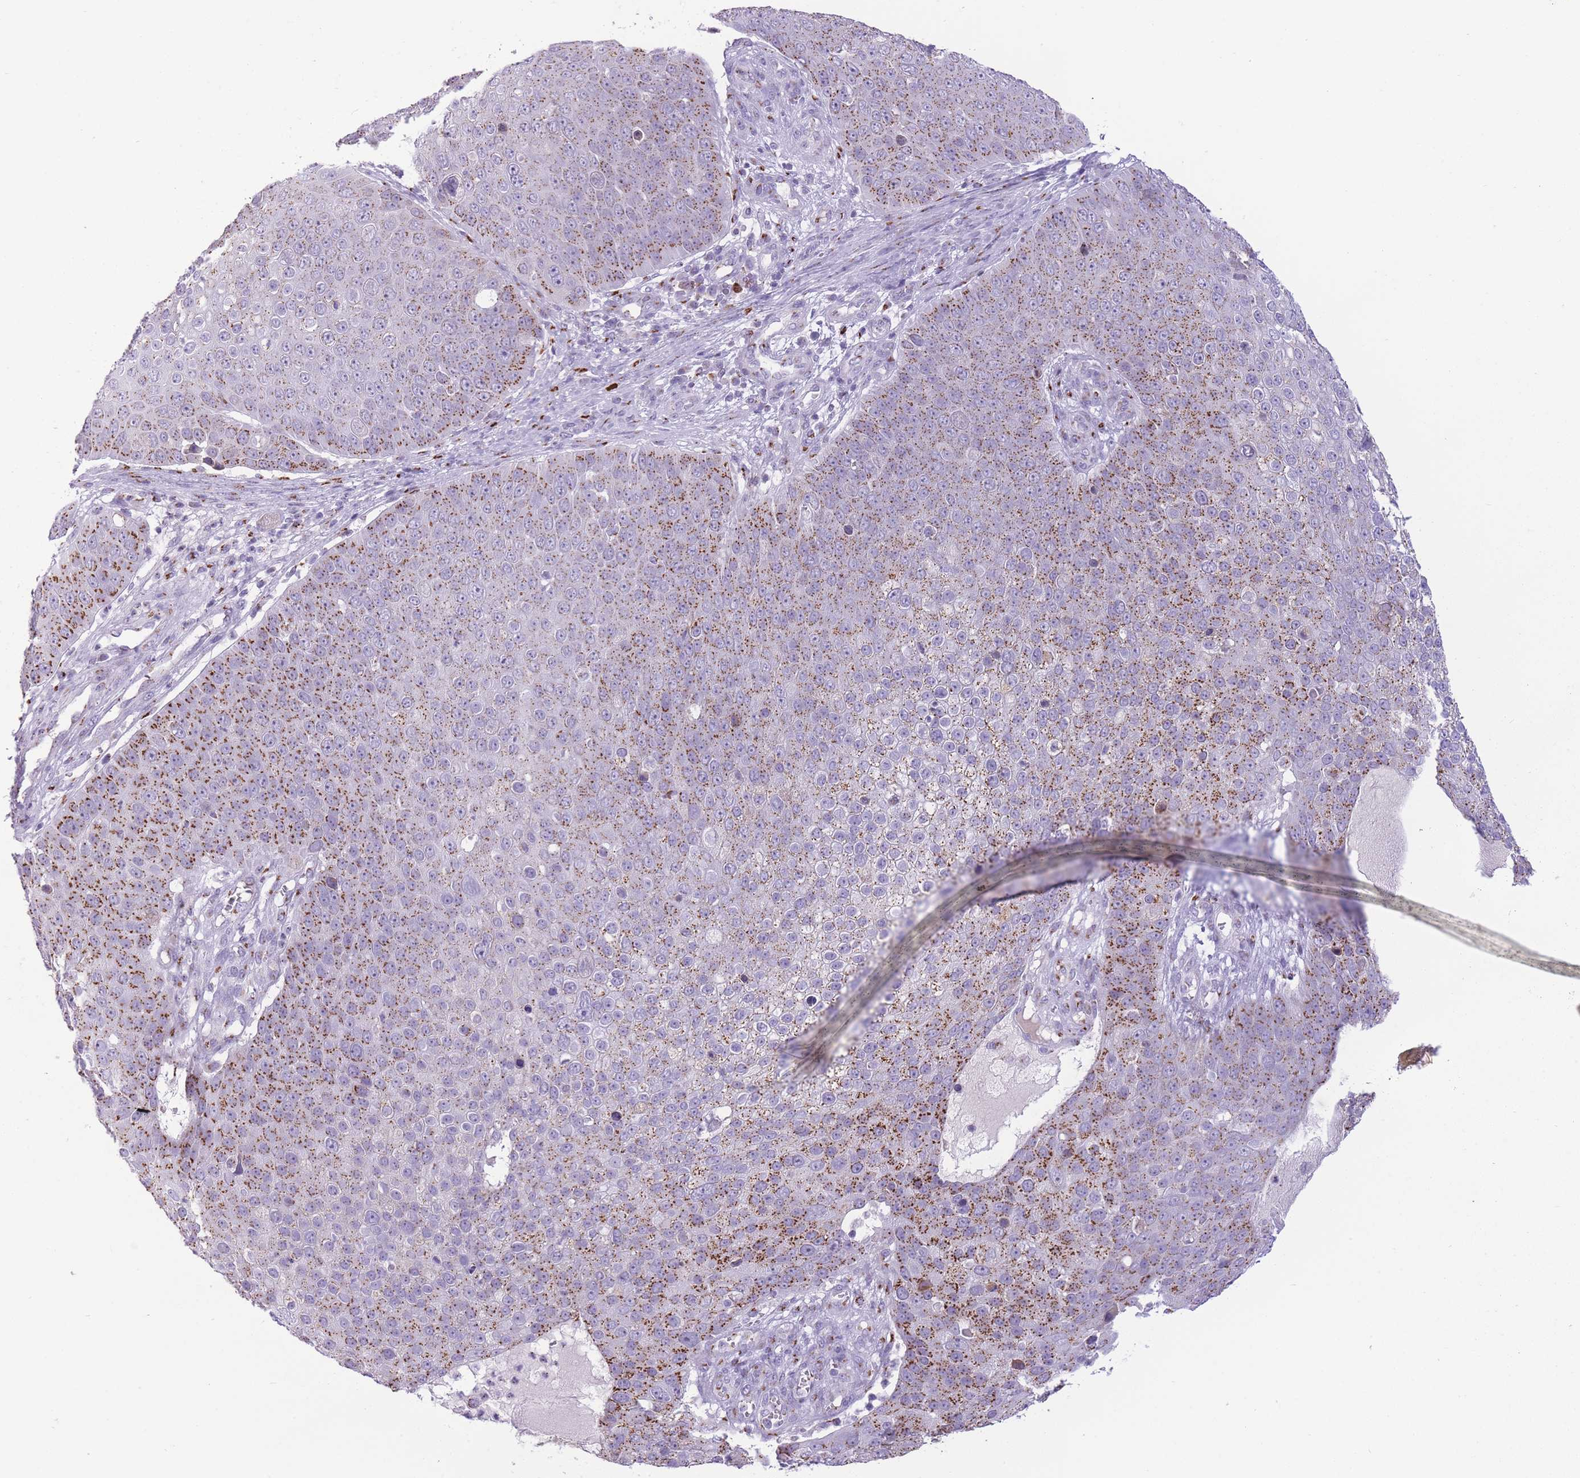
{"staining": {"intensity": "moderate", "quantity": ">75%", "location": "cytoplasmic/membranous"}, "tissue": "skin cancer", "cell_type": "Tumor cells", "image_type": "cancer", "snomed": [{"axis": "morphology", "description": "Squamous cell carcinoma, NOS"}, {"axis": "topography", "description": "Skin"}], "caption": "Immunohistochemistry photomicrograph of neoplastic tissue: human squamous cell carcinoma (skin) stained using immunohistochemistry shows medium levels of moderate protein expression localized specifically in the cytoplasmic/membranous of tumor cells, appearing as a cytoplasmic/membranous brown color.", "gene": "B4GALT2", "patient": {"sex": "male", "age": 71}}